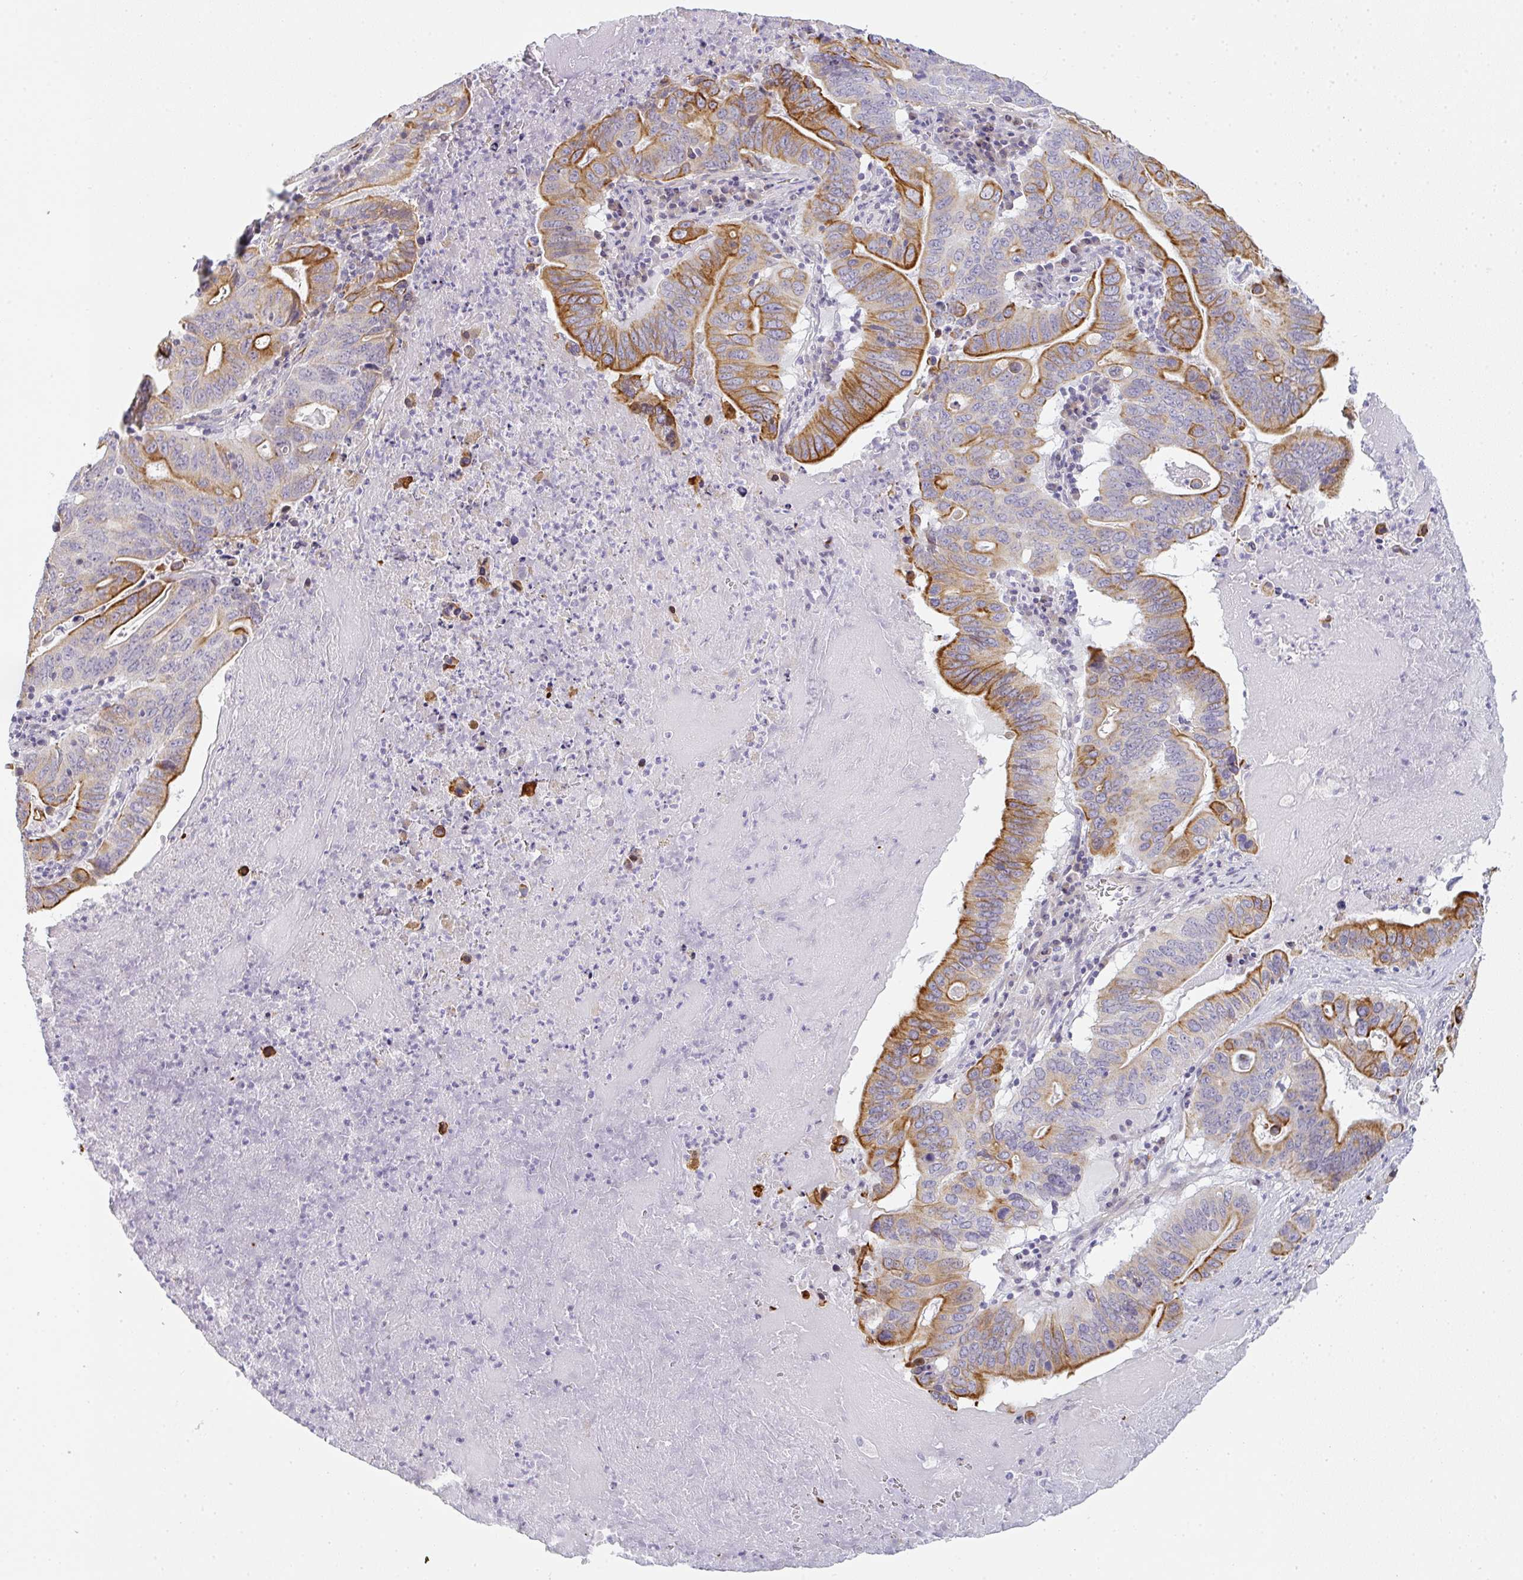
{"staining": {"intensity": "strong", "quantity": "25%-75%", "location": "cytoplasmic/membranous"}, "tissue": "lung cancer", "cell_type": "Tumor cells", "image_type": "cancer", "snomed": [{"axis": "morphology", "description": "Adenocarcinoma, NOS"}, {"axis": "topography", "description": "Lung"}], "caption": "Tumor cells exhibit high levels of strong cytoplasmic/membranous expression in about 25%-75% of cells in lung adenocarcinoma. The staining was performed using DAB, with brown indicating positive protein expression. Nuclei are stained blue with hematoxylin.", "gene": "SIRPB2", "patient": {"sex": "female", "age": 60}}